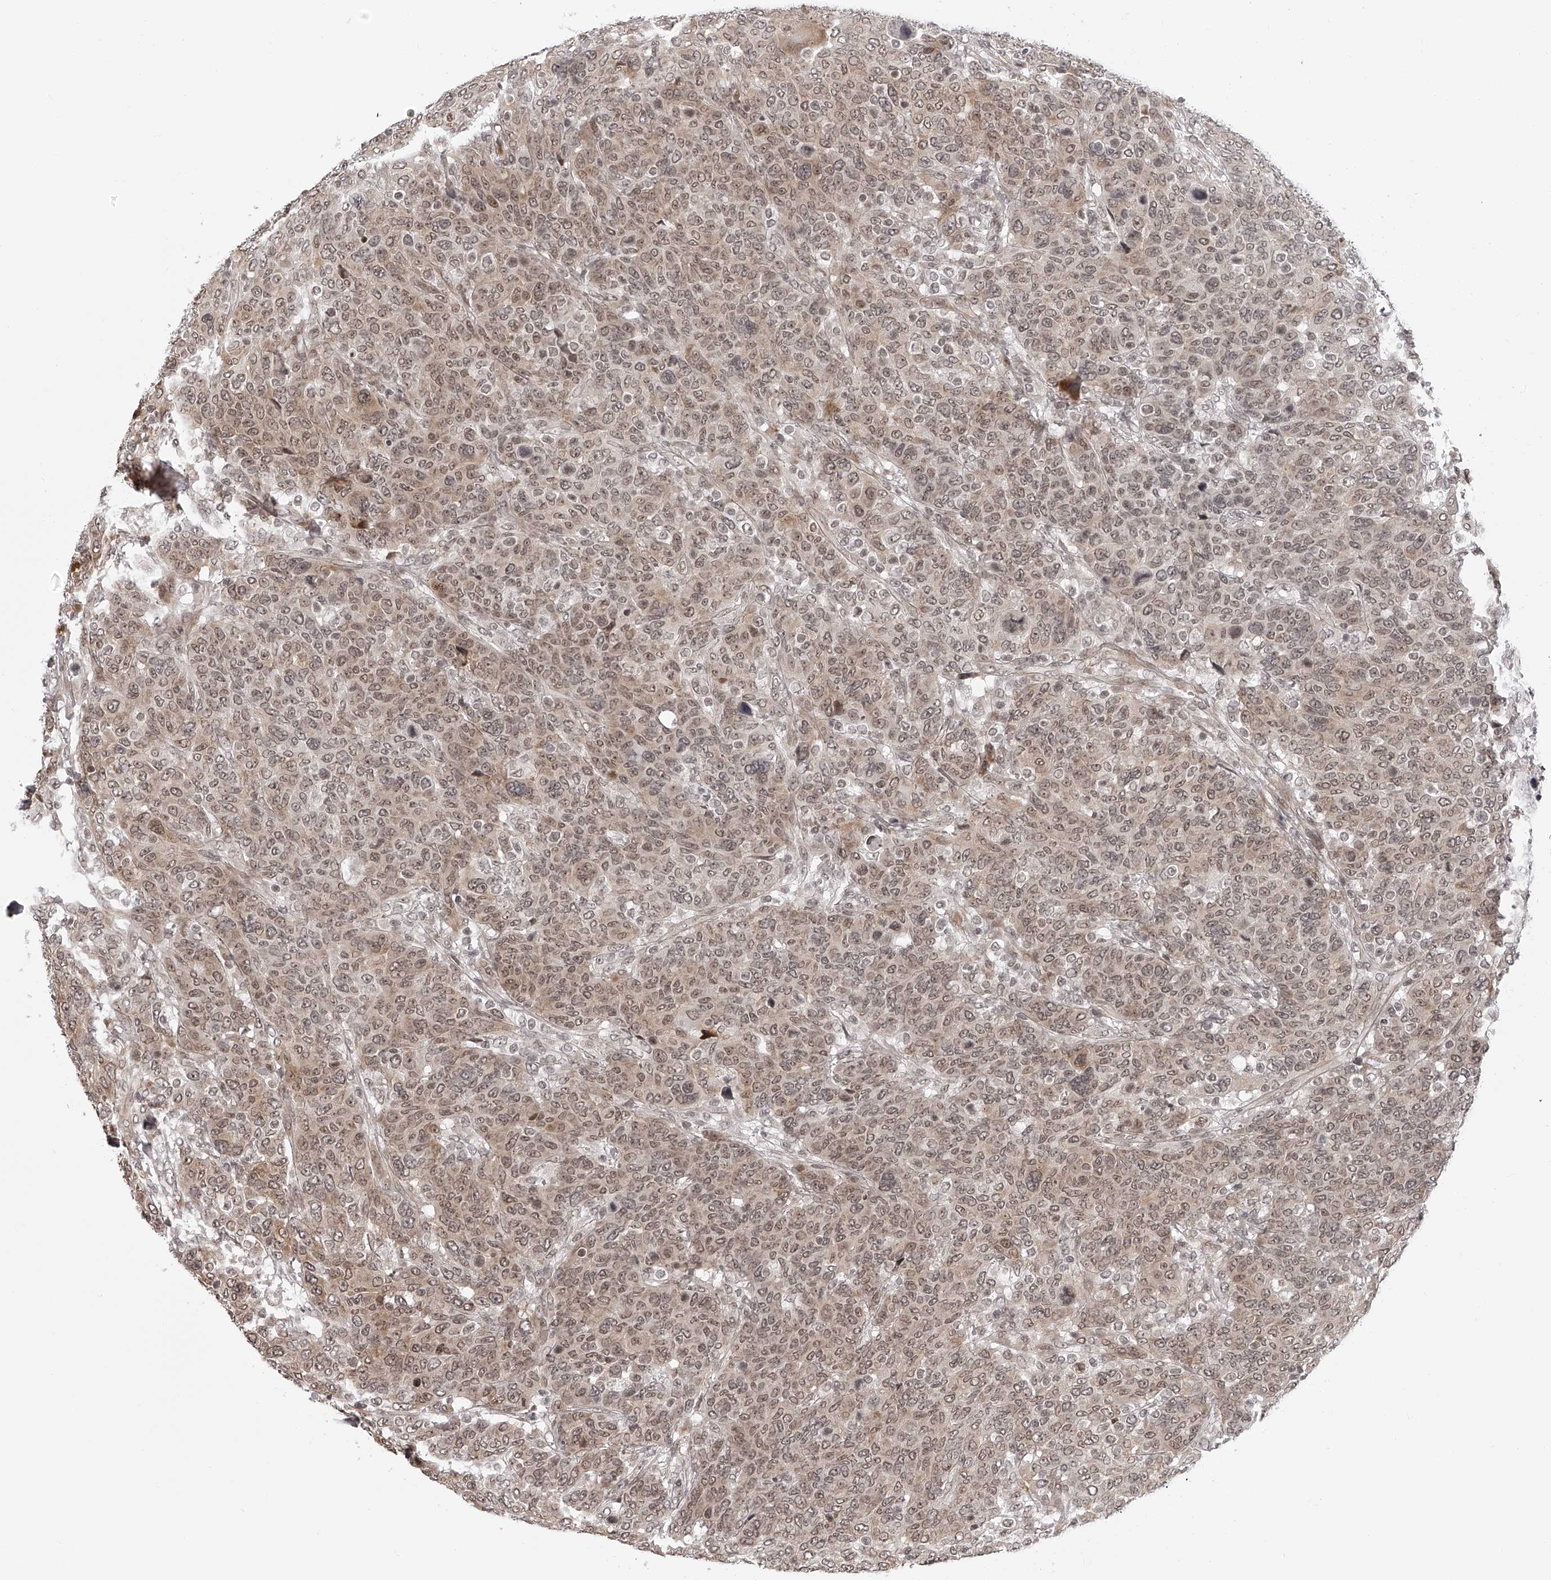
{"staining": {"intensity": "moderate", "quantity": "<25%", "location": "cytoplasmic/membranous,nuclear"}, "tissue": "breast cancer", "cell_type": "Tumor cells", "image_type": "cancer", "snomed": [{"axis": "morphology", "description": "Duct carcinoma"}, {"axis": "topography", "description": "Breast"}], "caption": "IHC photomicrograph of human breast cancer stained for a protein (brown), which demonstrates low levels of moderate cytoplasmic/membranous and nuclear staining in about <25% of tumor cells.", "gene": "ODF2L", "patient": {"sex": "female", "age": 37}}